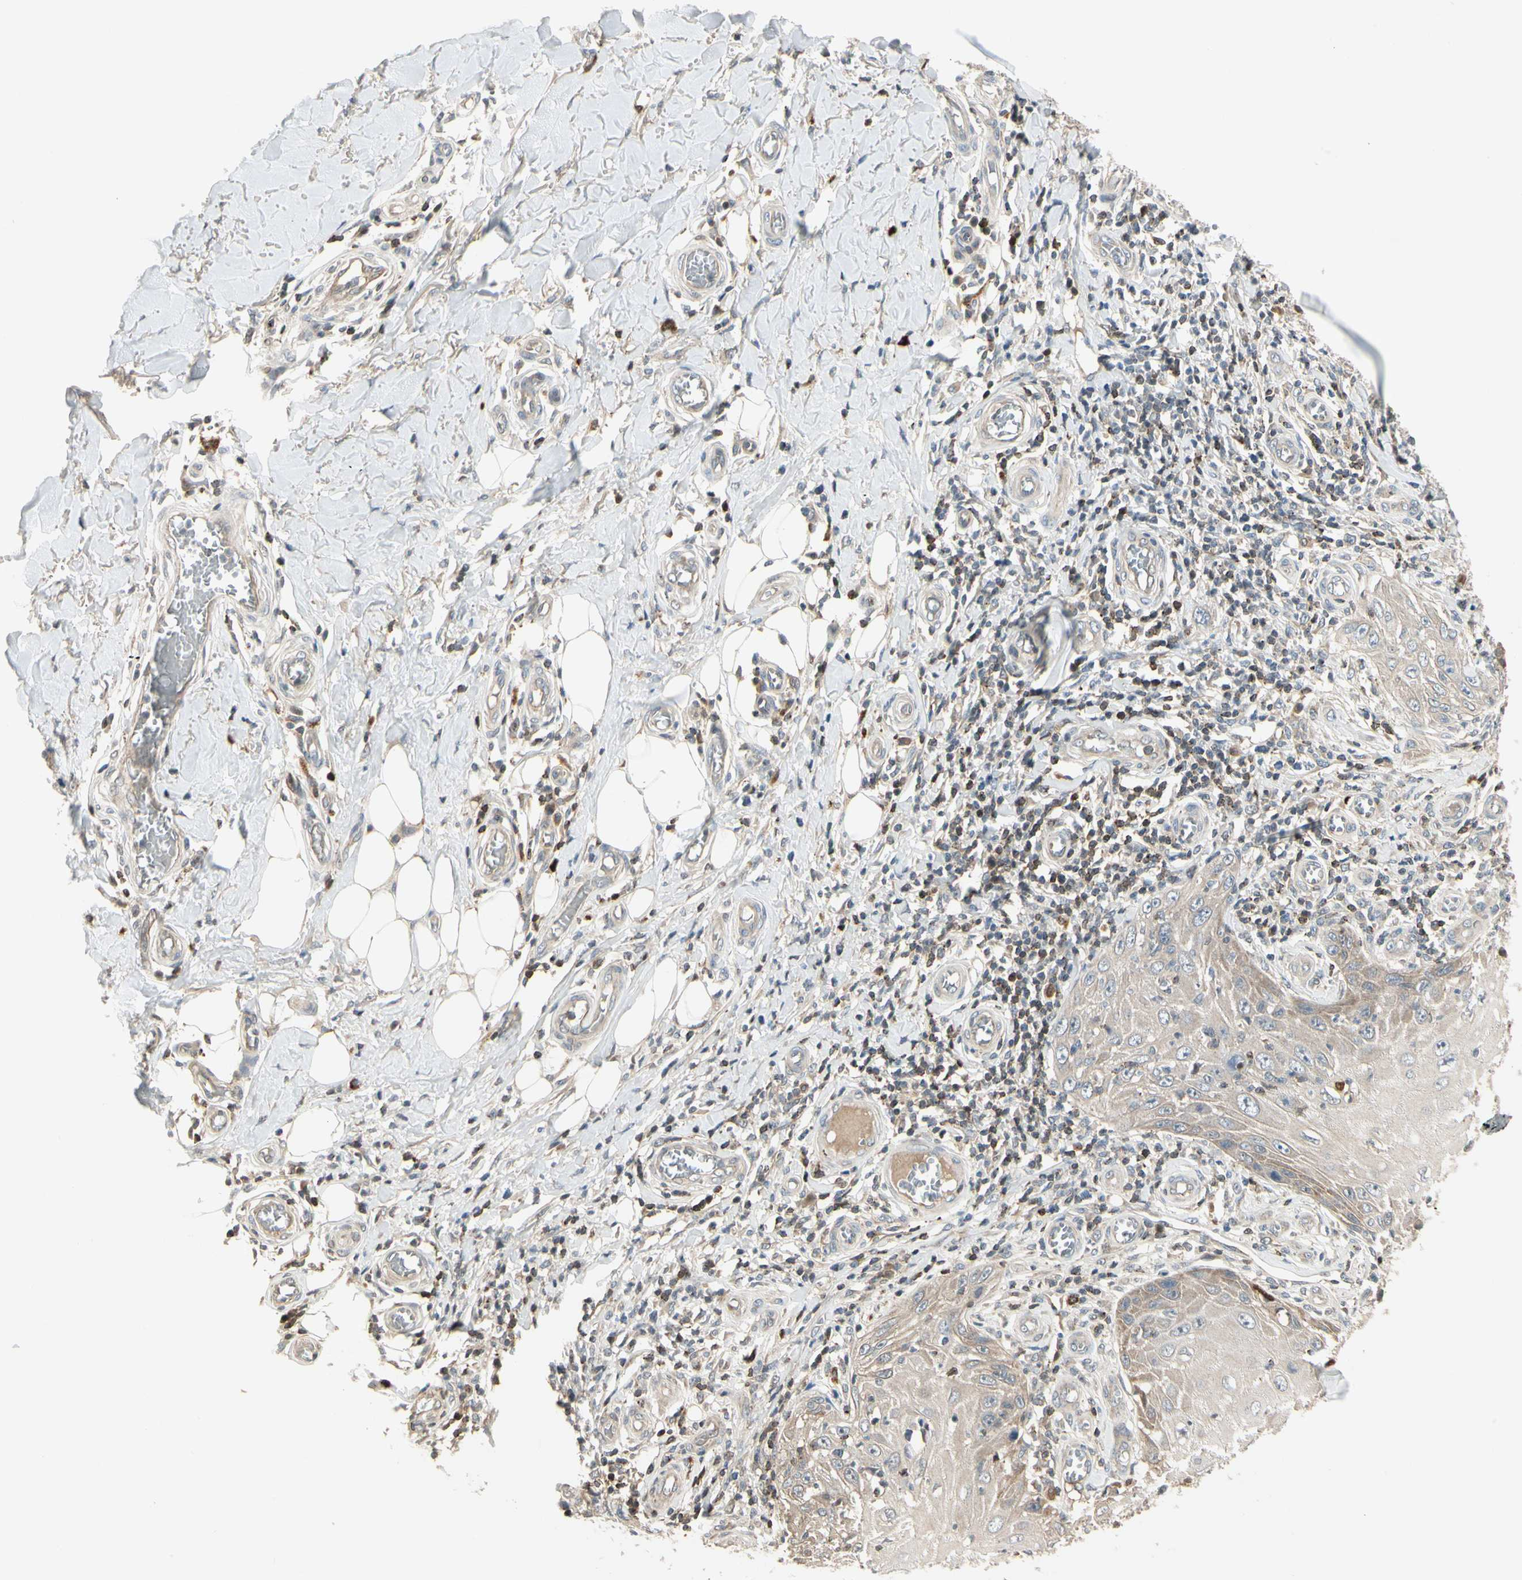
{"staining": {"intensity": "weak", "quantity": "<25%", "location": "cytoplasmic/membranous"}, "tissue": "skin cancer", "cell_type": "Tumor cells", "image_type": "cancer", "snomed": [{"axis": "morphology", "description": "Squamous cell carcinoma, NOS"}, {"axis": "topography", "description": "Skin"}], "caption": "This is an IHC histopathology image of human skin cancer (squamous cell carcinoma). There is no positivity in tumor cells.", "gene": "EVC", "patient": {"sex": "female", "age": 73}}